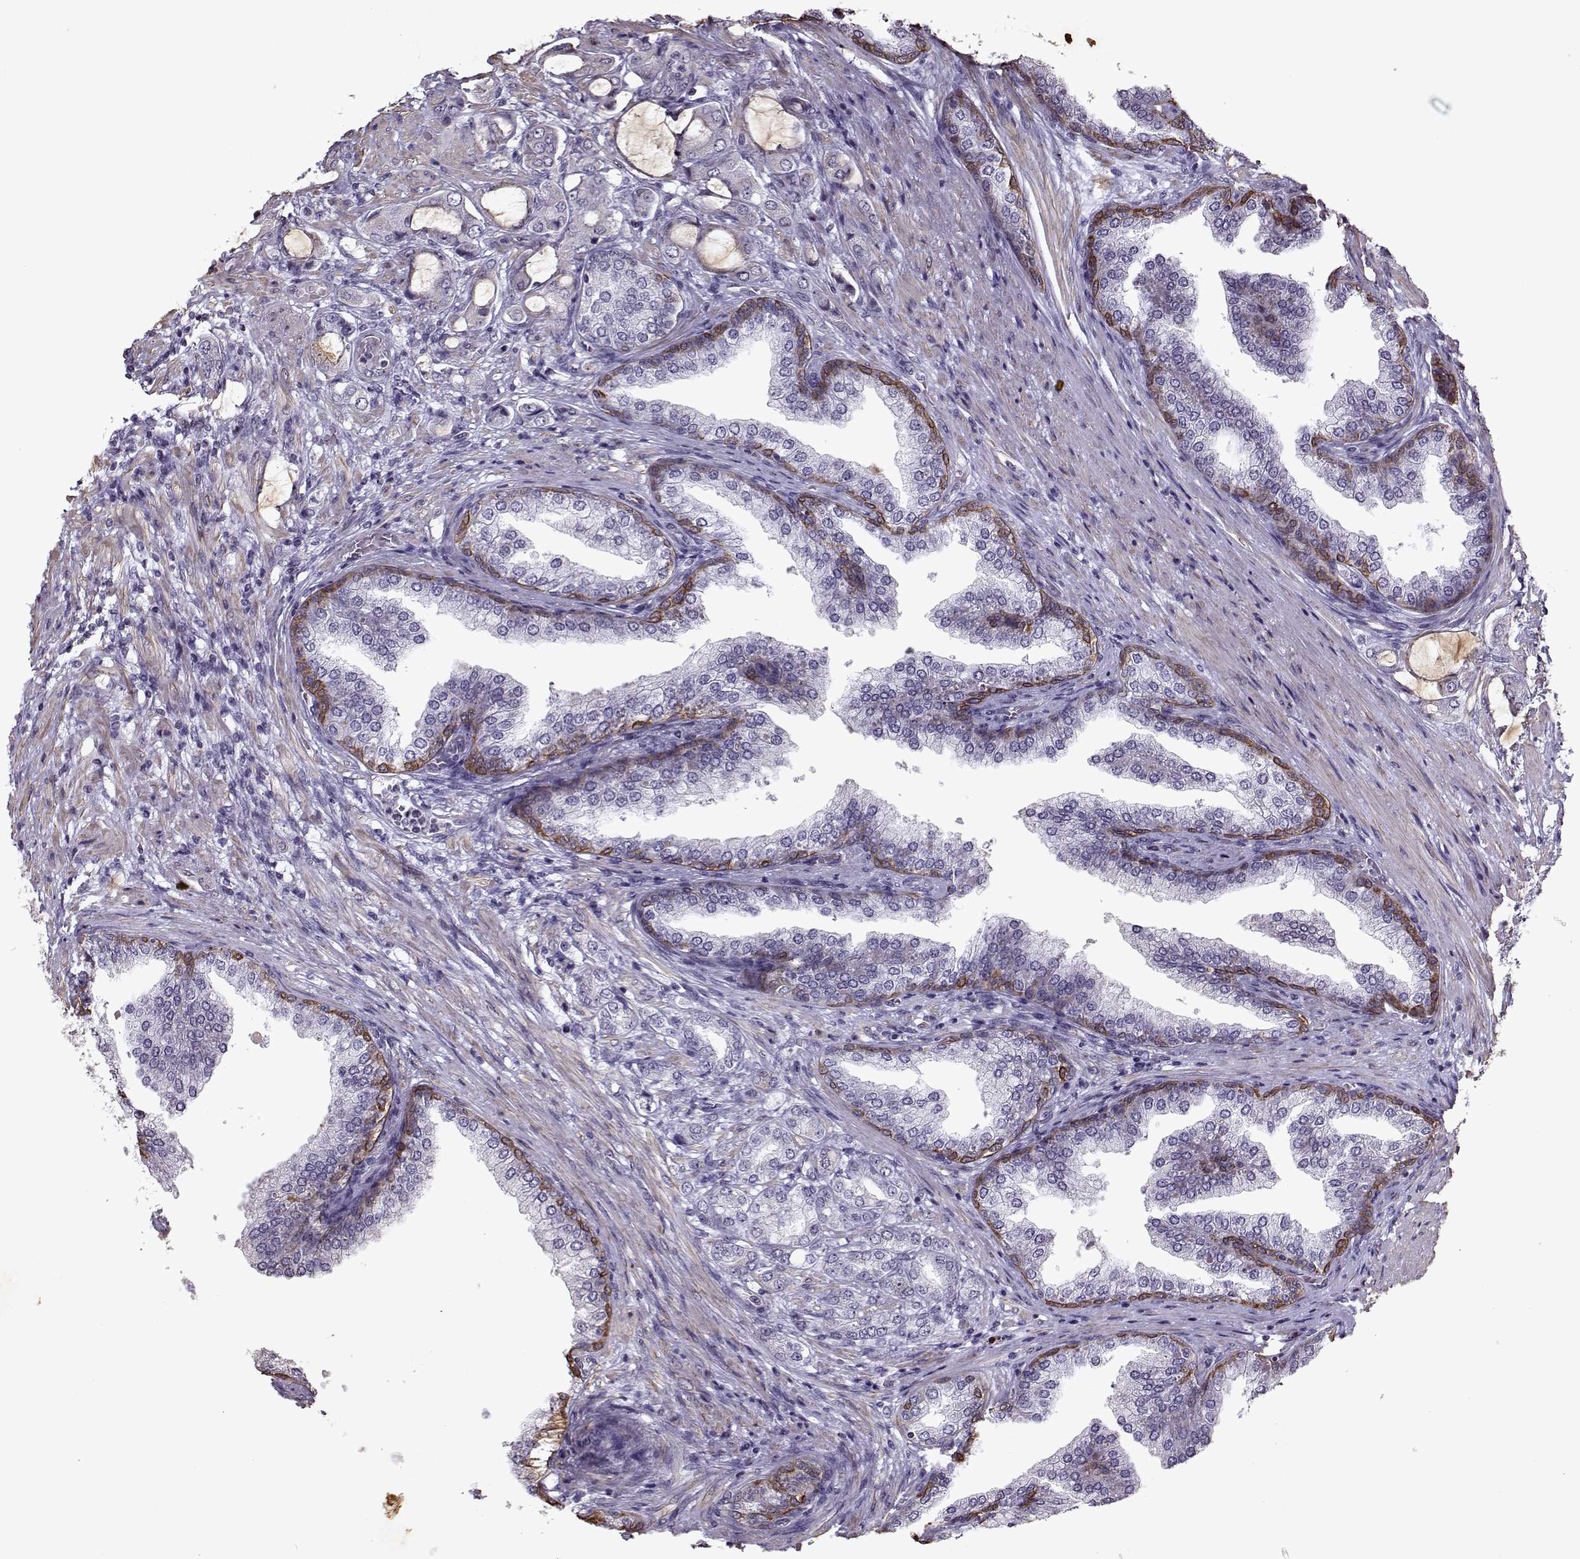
{"staining": {"intensity": "negative", "quantity": "none", "location": "none"}, "tissue": "prostate cancer", "cell_type": "Tumor cells", "image_type": "cancer", "snomed": [{"axis": "morphology", "description": "Adenocarcinoma, NOS"}, {"axis": "topography", "description": "Prostate"}], "caption": "The histopathology image exhibits no staining of tumor cells in adenocarcinoma (prostate). (Stains: DAB immunohistochemistry with hematoxylin counter stain, Microscopy: brightfield microscopy at high magnification).", "gene": "KRT9", "patient": {"sex": "male", "age": 63}}